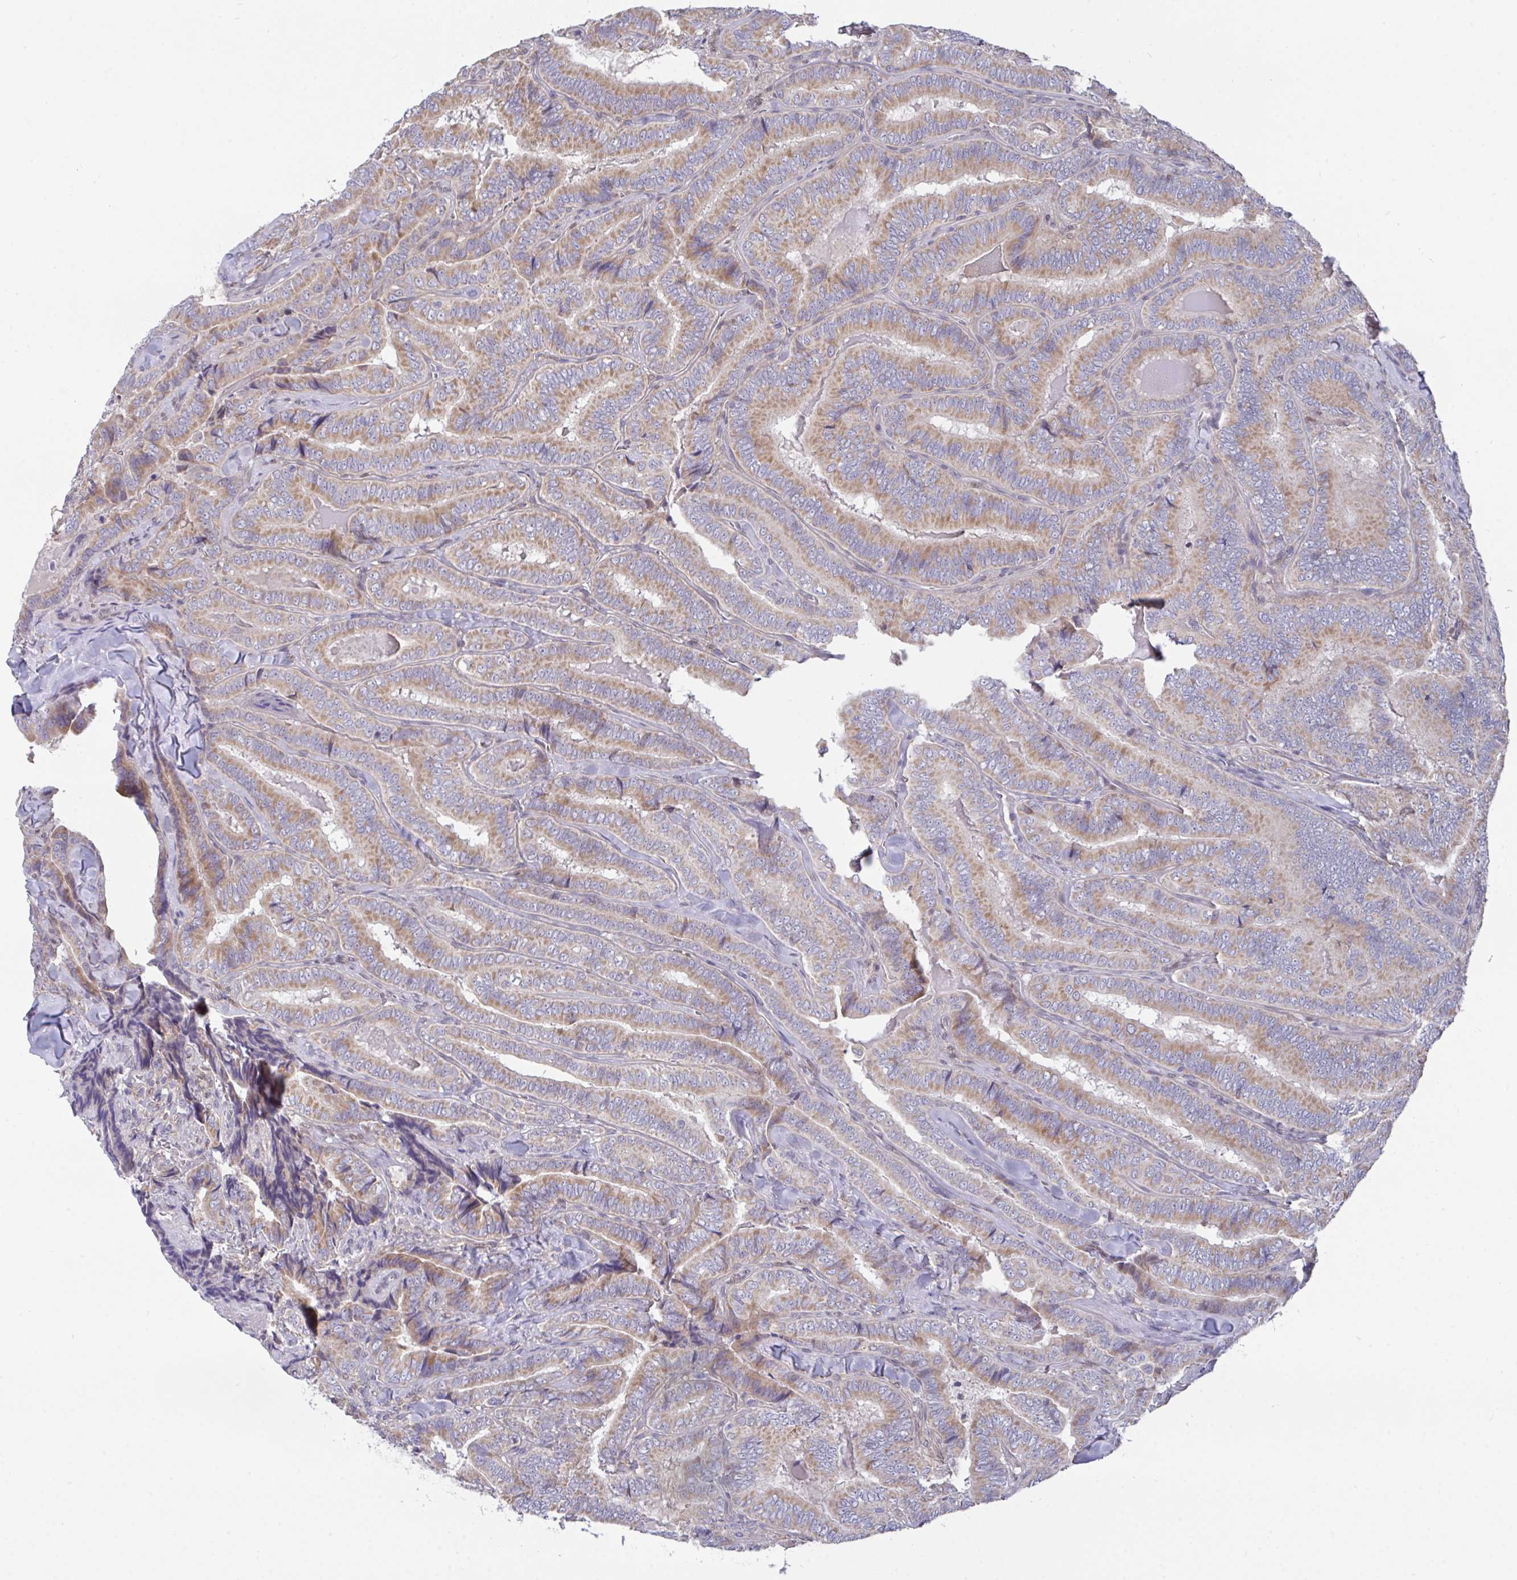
{"staining": {"intensity": "moderate", "quantity": ">75%", "location": "cytoplasmic/membranous"}, "tissue": "thyroid cancer", "cell_type": "Tumor cells", "image_type": "cancer", "snomed": [{"axis": "morphology", "description": "Papillary adenocarcinoma, NOS"}, {"axis": "topography", "description": "Thyroid gland"}], "caption": "Immunohistochemistry (IHC) micrograph of human thyroid cancer stained for a protein (brown), which displays medium levels of moderate cytoplasmic/membranous positivity in about >75% of tumor cells.", "gene": "L3HYPDH", "patient": {"sex": "male", "age": 61}}